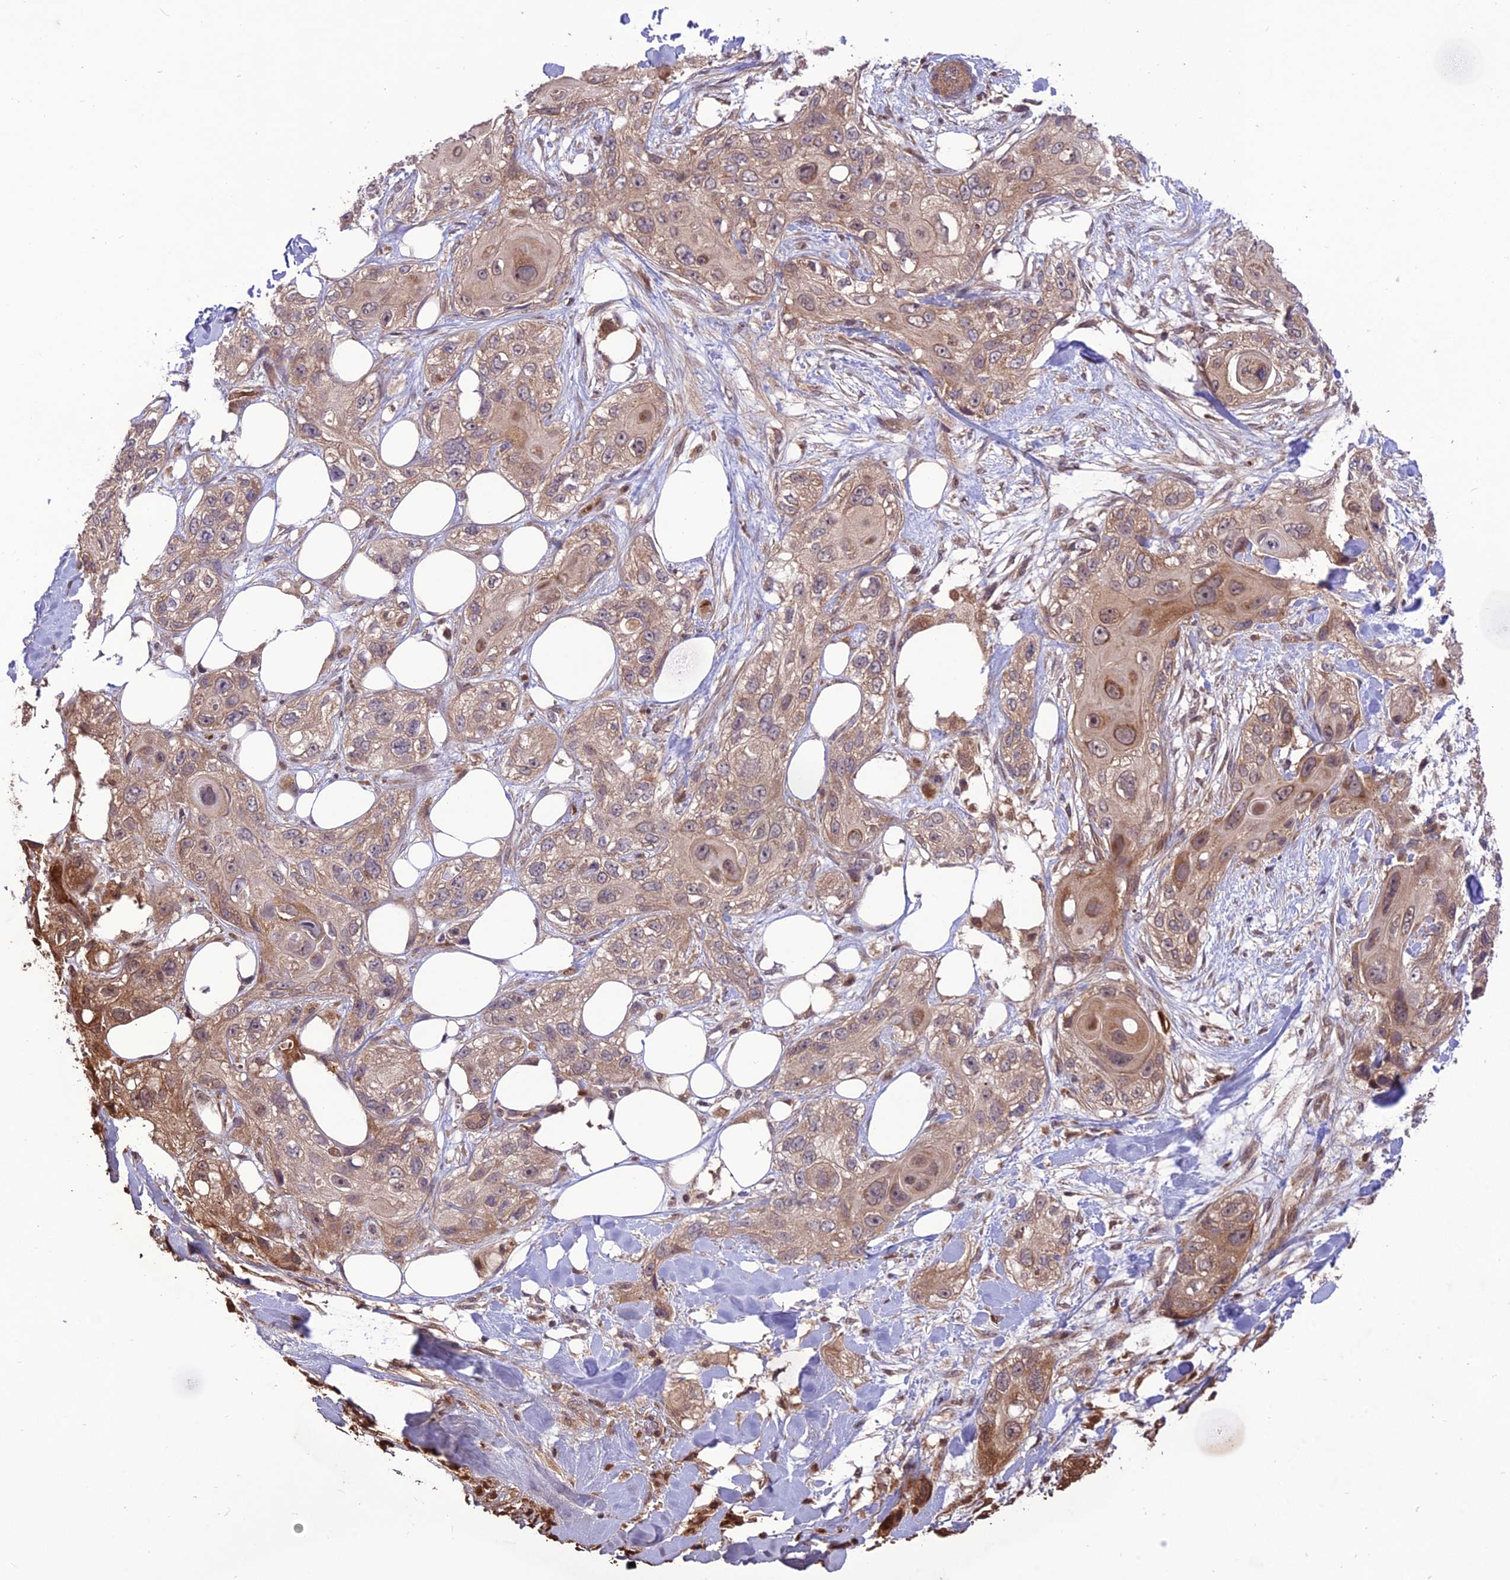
{"staining": {"intensity": "moderate", "quantity": "<25%", "location": "cytoplasmic/membranous"}, "tissue": "skin cancer", "cell_type": "Tumor cells", "image_type": "cancer", "snomed": [{"axis": "morphology", "description": "Normal tissue, NOS"}, {"axis": "morphology", "description": "Squamous cell carcinoma, NOS"}, {"axis": "topography", "description": "Skin"}], "caption": "Squamous cell carcinoma (skin) tissue exhibits moderate cytoplasmic/membranous staining in approximately <25% of tumor cells, visualized by immunohistochemistry. The staining was performed using DAB, with brown indicating positive protein expression. Nuclei are stained blue with hematoxylin.", "gene": "NDUFC1", "patient": {"sex": "male", "age": 72}}